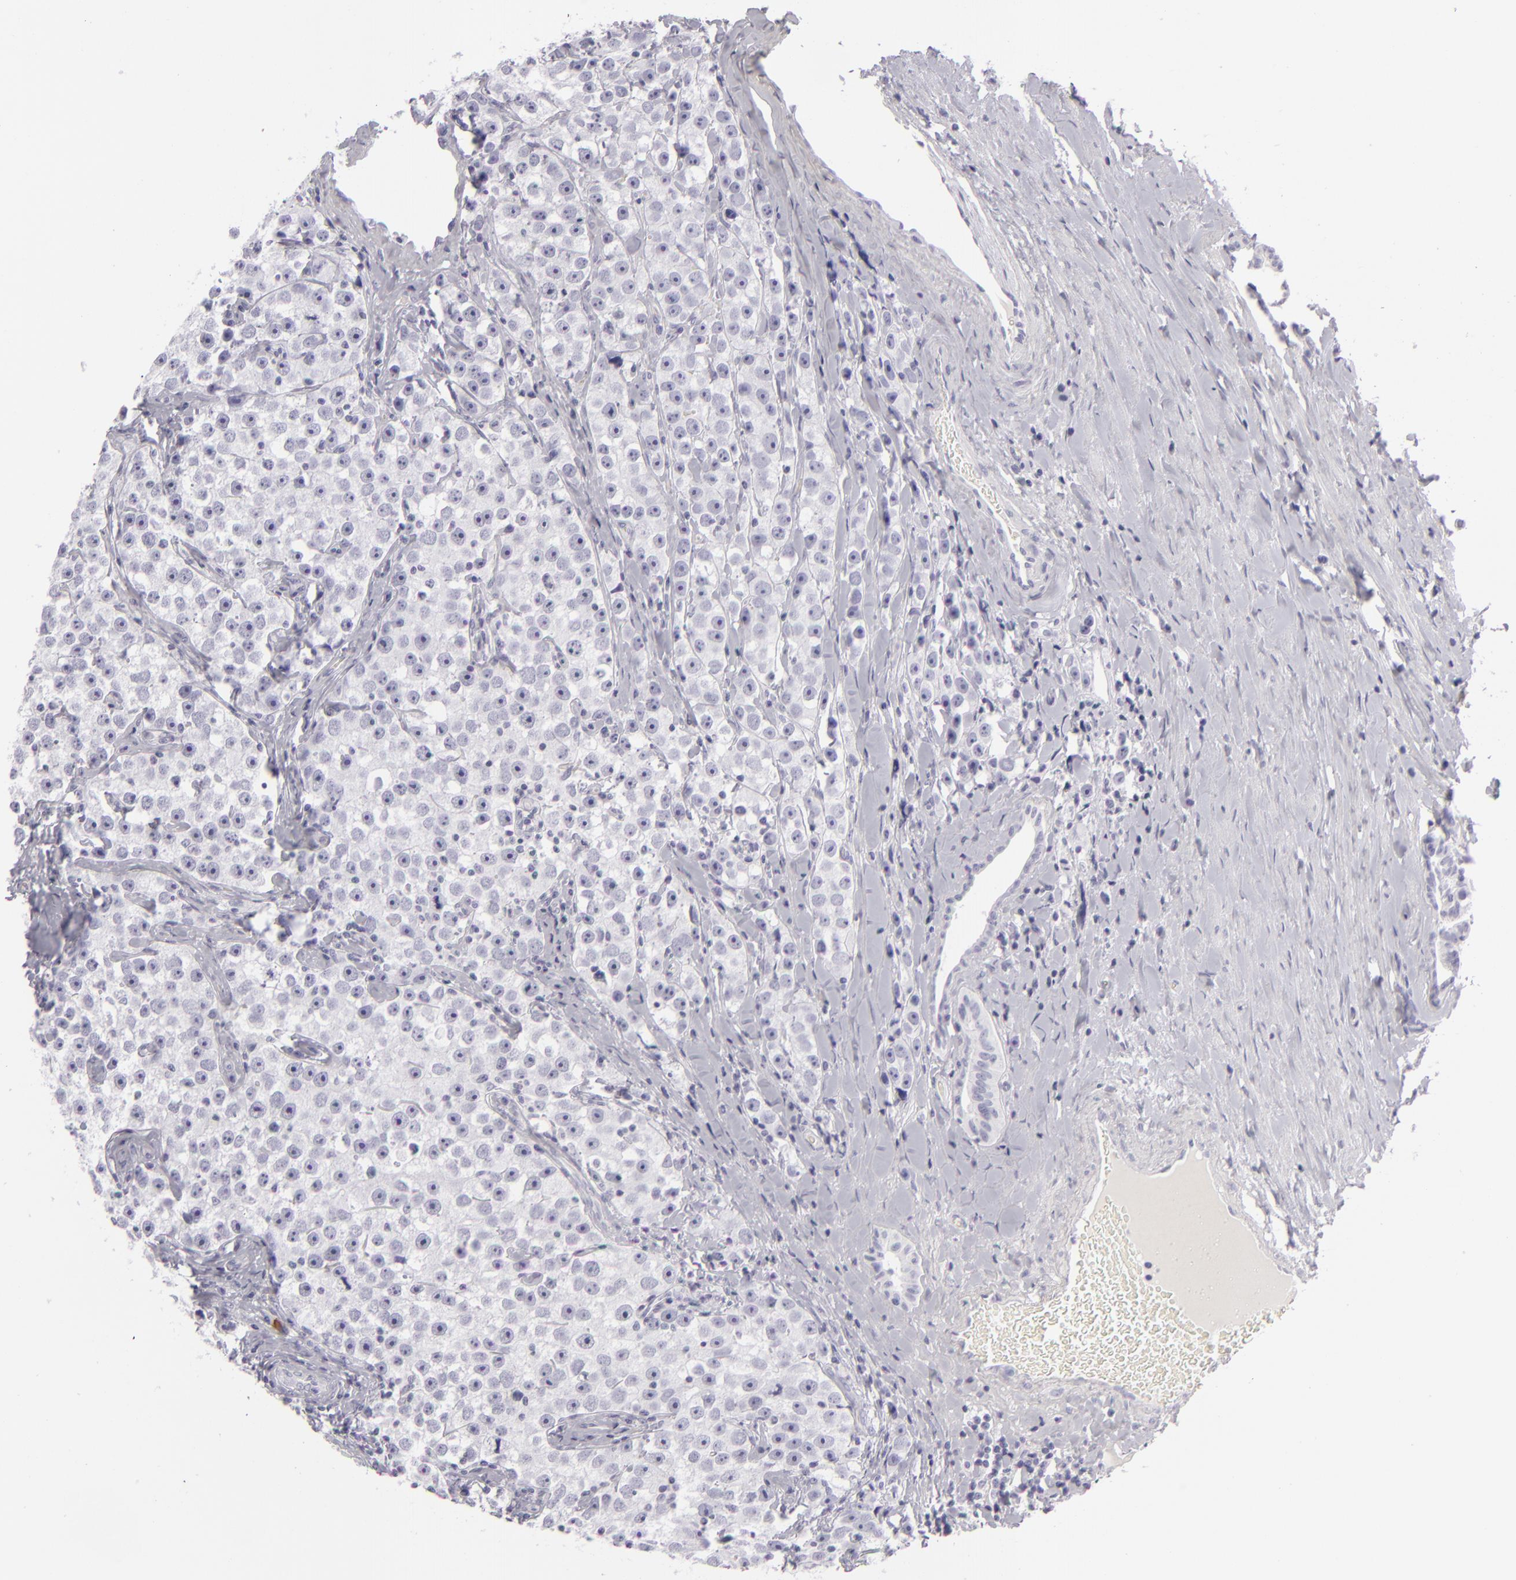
{"staining": {"intensity": "negative", "quantity": "none", "location": "none"}, "tissue": "testis cancer", "cell_type": "Tumor cells", "image_type": "cancer", "snomed": [{"axis": "morphology", "description": "Seminoma, NOS"}, {"axis": "topography", "description": "Testis"}], "caption": "Protein analysis of testis seminoma demonstrates no significant expression in tumor cells.", "gene": "CDX2", "patient": {"sex": "male", "age": 32}}